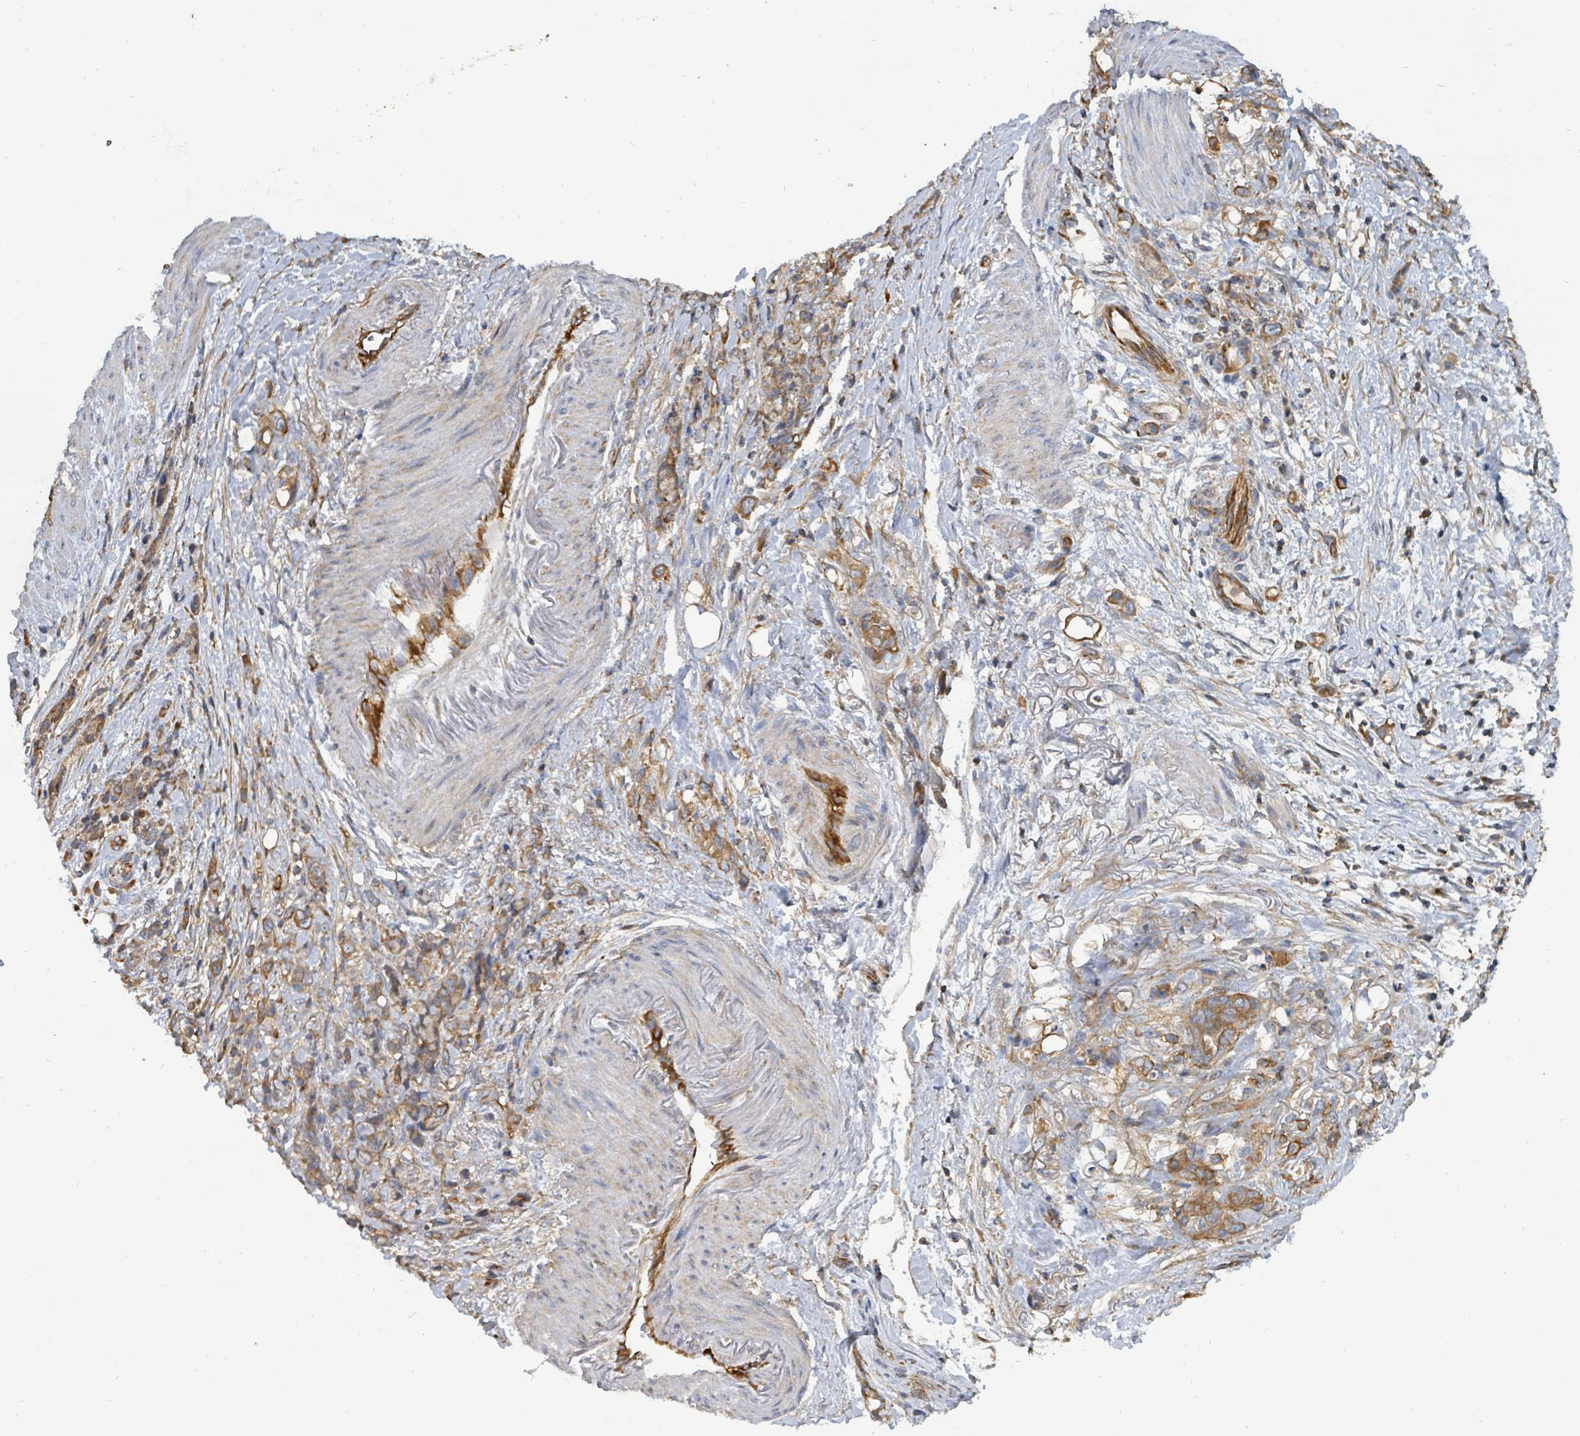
{"staining": {"intensity": "moderate", "quantity": ">75%", "location": "cytoplasmic/membranous"}, "tissue": "stomach cancer", "cell_type": "Tumor cells", "image_type": "cancer", "snomed": [{"axis": "morphology", "description": "Normal tissue, NOS"}, {"axis": "morphology", "description": "Adenocarcinoma, NOS"}, {"axis": "topography", "description": "Stomach"}], "caption": "Tumor cells reveal medium levels of moderate cytoplasmic/membranous positivity in approximately >75% of cells in human stomach cancer.", "gene": "BOLA2B", "patient": {"sex": "female", "age": 79}}